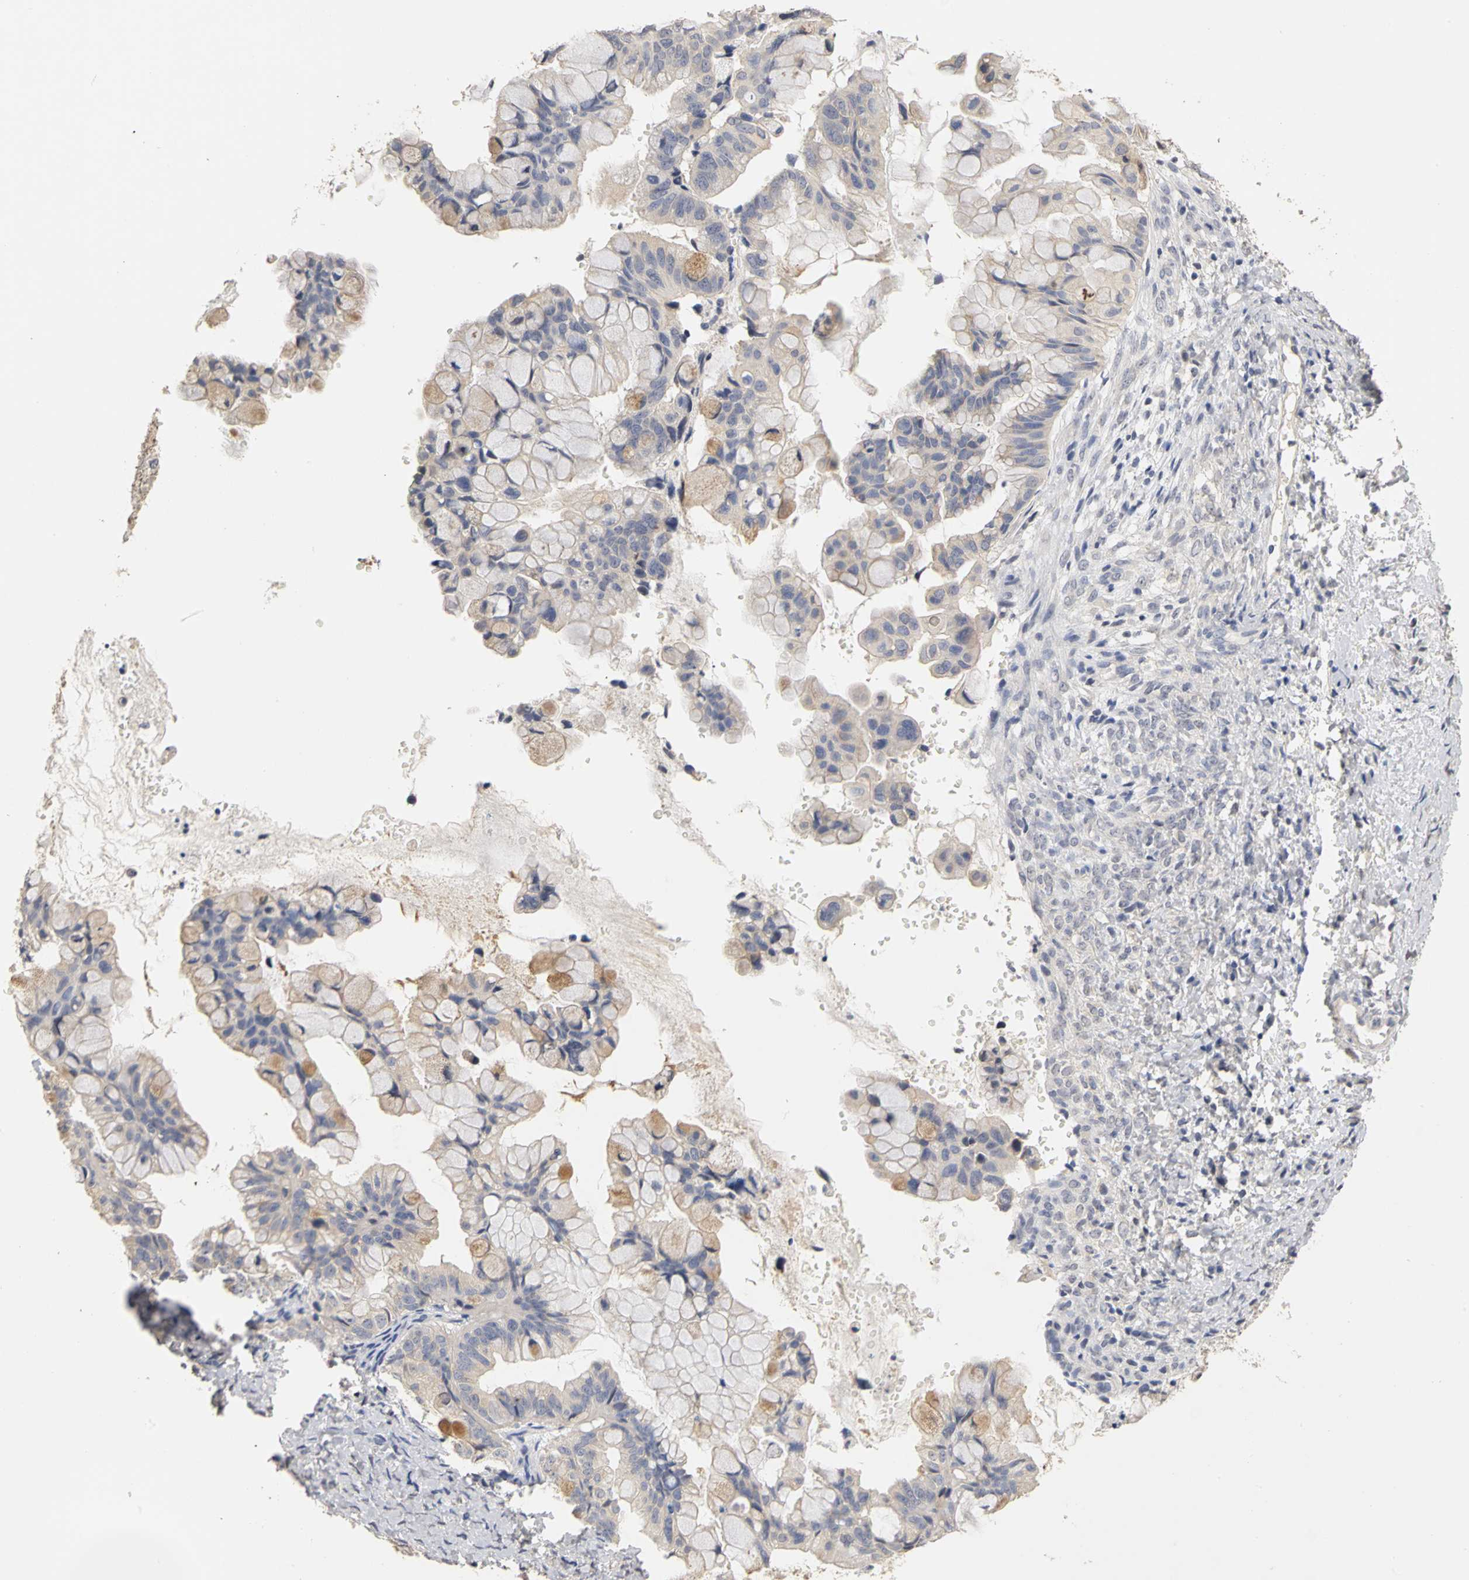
{"staining": {"intensity": "moderate", "quantity": "<25%", "location": "cytoplasmic/membranous"}, "tissue": "ovarian cancer", "cell_type": "Tumor cells", "image_type": "cancer", "snomed": [{"axis": "morphology", "description": "Cystadenocarcinoma, mucinous, NOS"}, {"axis": "topography", "description": "Ovary"}], "caption": "Protein positivity by IHC demonstrates moderate cytoplasmic/membranous positivity in about <25% of tumor cells in ovarian mucinous cystadenocarcinoma. (DAB (3,3'-diaminobenzidine) IHC, brown staining for protein, blue staining for nuclei).", "gene": "PGR", "patient": {"sex": "female", "age": 36}}